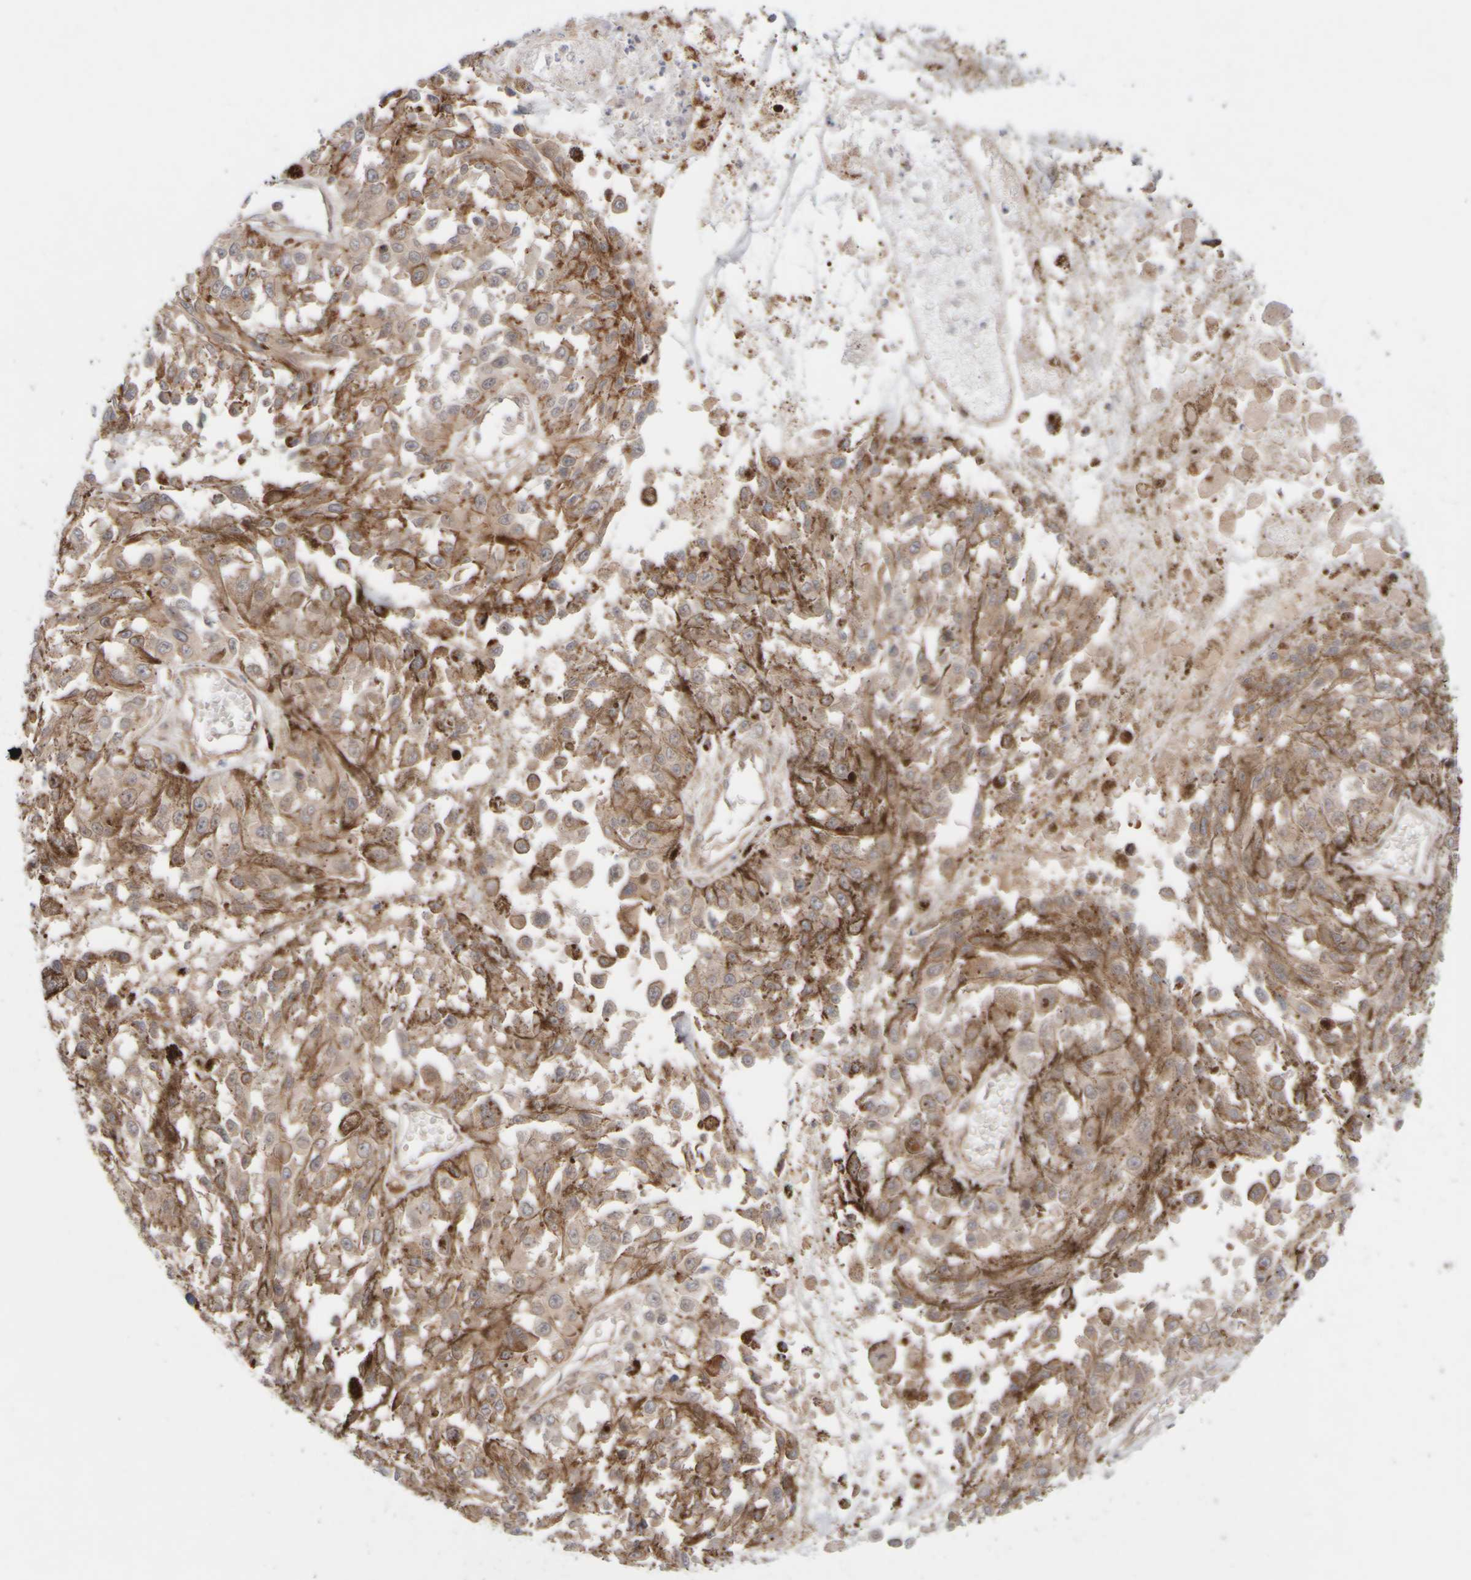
{"staining": {"intensity": "weak", "quantity": ">75%", "location": "cytoplasmic/membranous"}, "tissue": "melanoma", "cell_type": "Tumor cells", "image_type": "cancer", "snomed": [{"axis": "morphology", "description": "Malignant melanoma, Metastatic site"}, {"axis": "topography", "description": "Lymph node"}], "caption": "Immunohistochemical staining of human malignant melanoma (metastatic site) shows weak cytoplasmic/membranous protein positivity in about >75% of tumor cells.", "gene": "GCN1", "patient": {"sex": "male", "age": 59}}